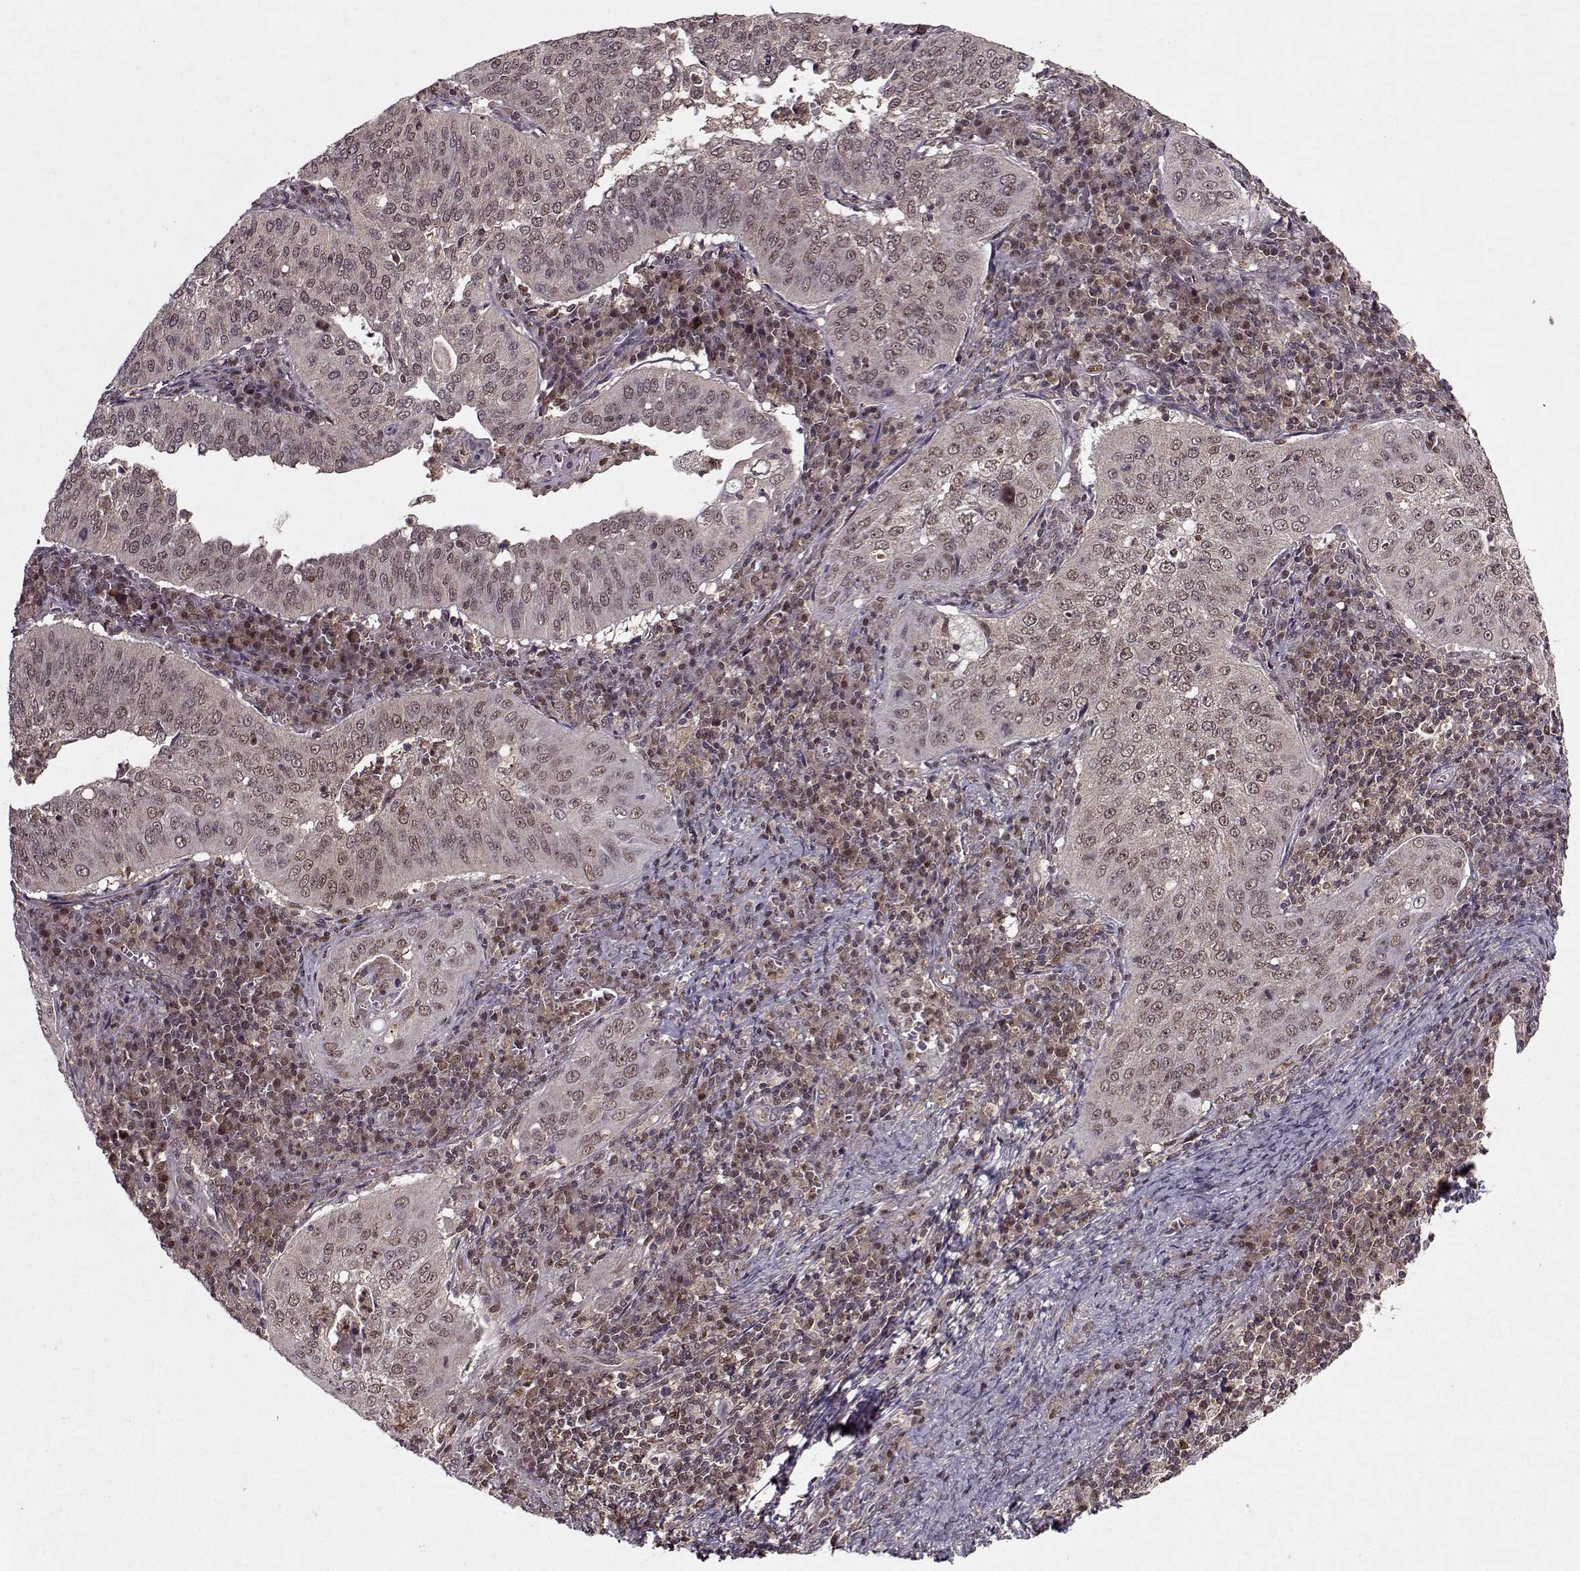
{"staining": {"intensity": "weak", "quantity": "<25%", "location": "nuclear"}, "tissue": "cervical cancer", "cell_type": "Tumor cells", "image_type": "cancer", "snomed": [{"axis": "morphology", "description": "Squamous cell carcinoma, NOS"}, {"axis": "topography", "description": "Cervix"}], "caption": "Tumor cells are negative for protein expression in human cervical cancer (squamous cell carcinoma).", "gene": "PSMA7", "patient": {"sex": "female", "age": 39}}